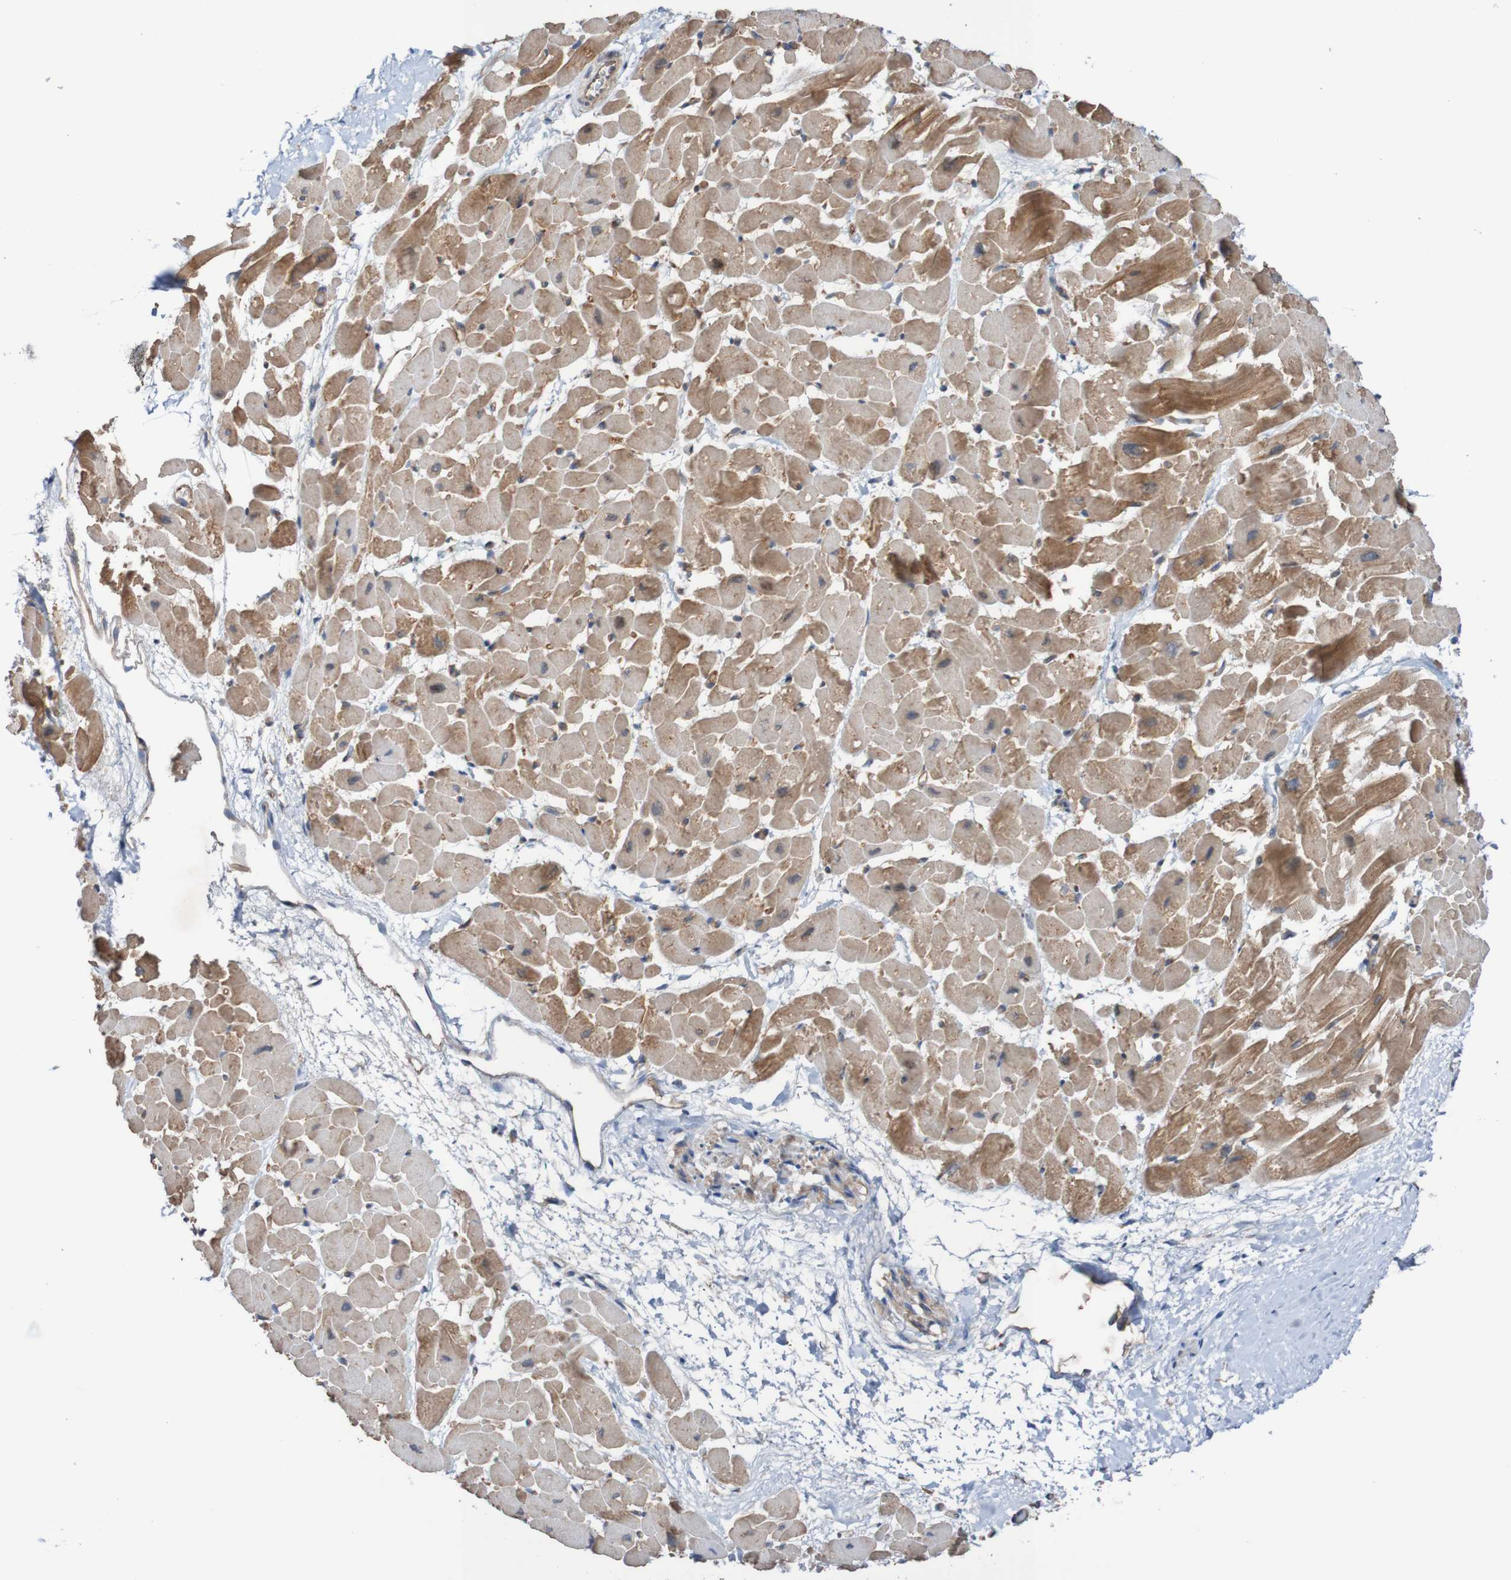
{"staining": {"intensity": "moderate", "quantity": ">75%", "location": "cytoplasmic/membranous"}, "tissue": "heart muscle", "cell_type": "Cardiomyocytes", "image_type": "normal", "snomed": [{"axis": "morphology", "description": "Normal tissue, NOS"}, {"axis": "topography", "description": "Heart"}], "caption": "Protein analysis of unremarkable heart muscle shows moderate cytoplasmic/membranous positivity in about >75% of cardiomyocytes.", "gene": "ST8SIA6", "patient": {"sex": "male", "age": 45}}